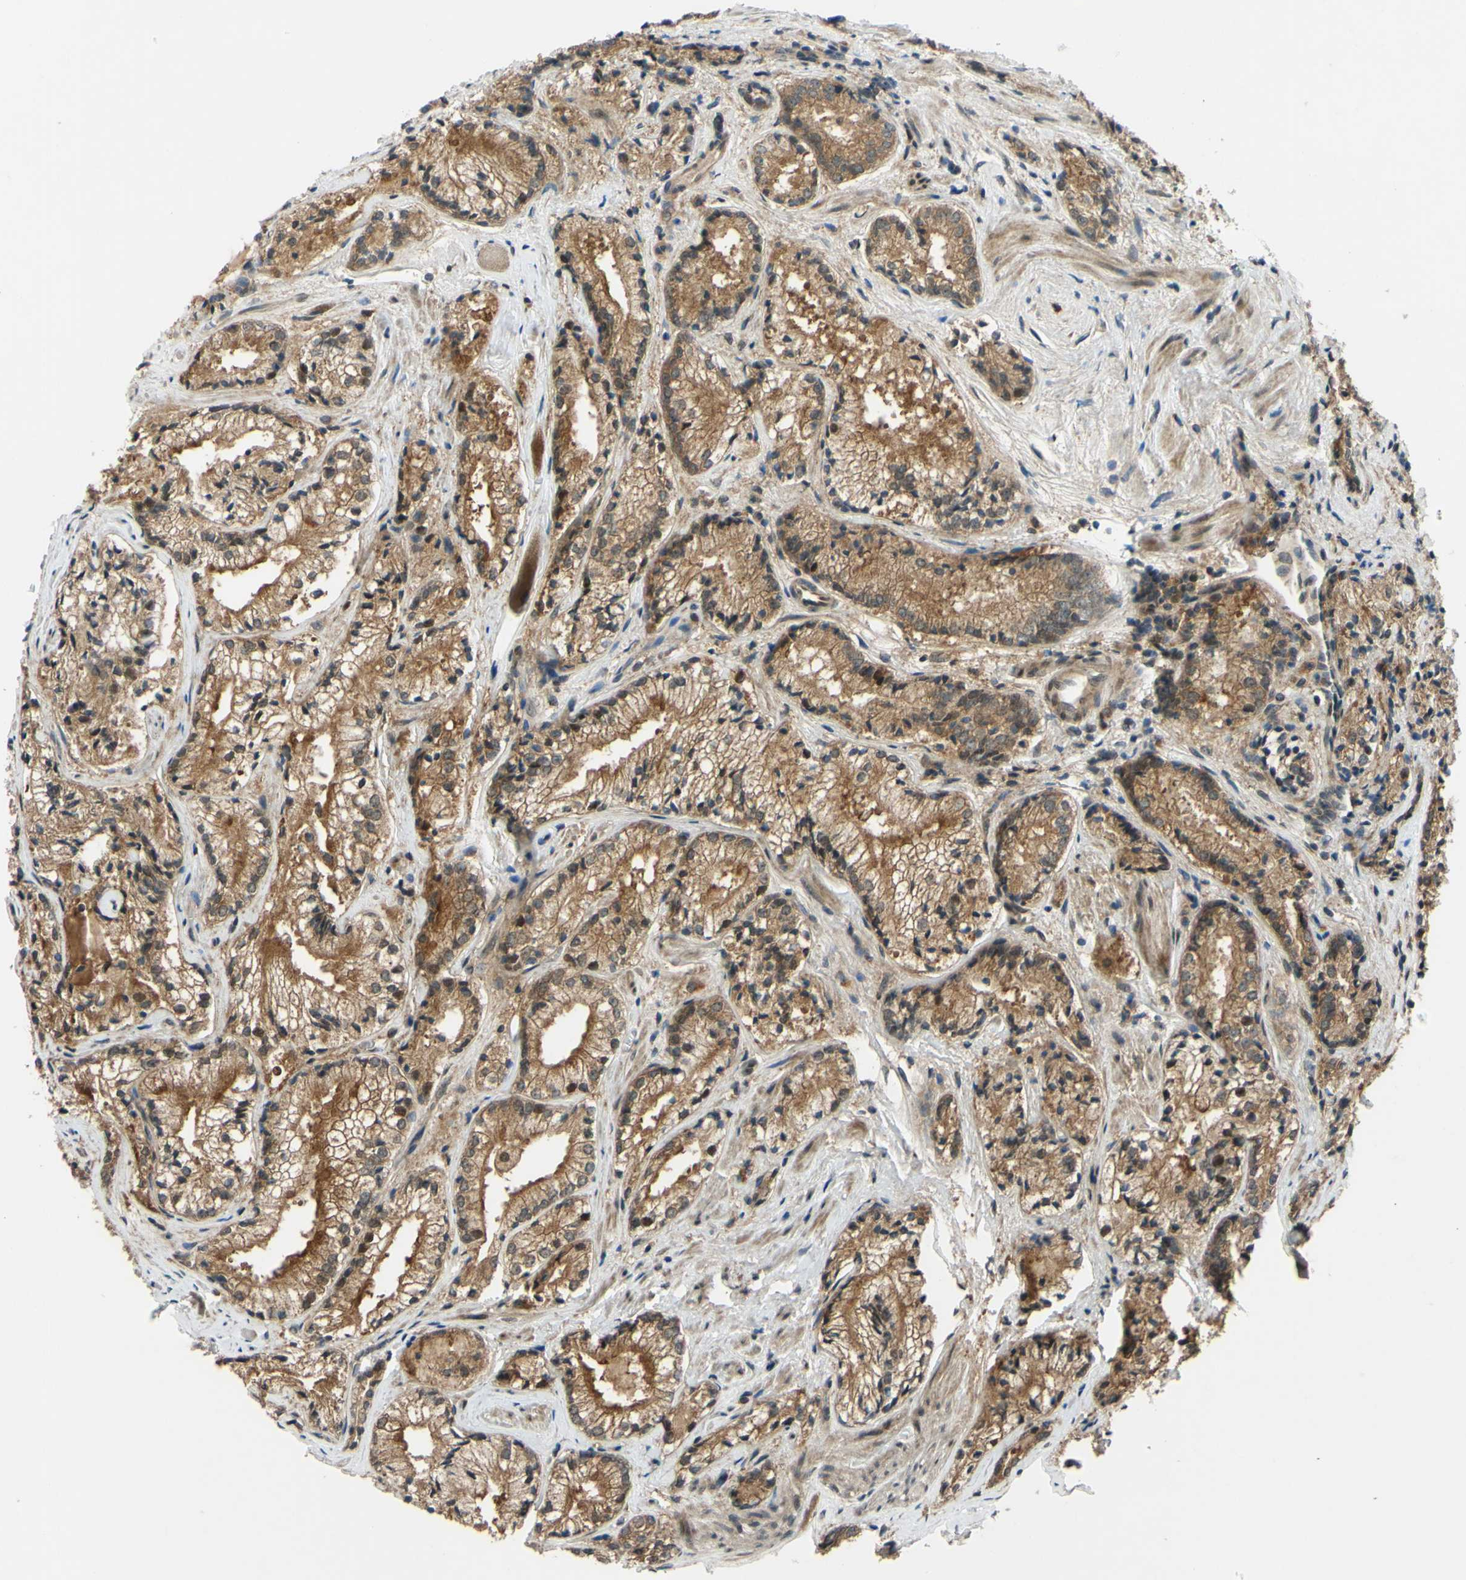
{"staining": {"intensity": "moderate", "quantity": ">75%", "location": "cytoplasmic/membranous"}, "tissue": "prostate cancer", "cell_type": "Tumor cells", "image_type": "cancer", "snomed": [{"axis": "morphology", "description": "Adenocarcinoma, Low grade"}, {"axis": "topography", "description": "Prostate"}], "caption": "Immunohistochemical staining of human low-grade adenocarcinoma (prostate) displays medium levels of moderate cytoplasmic/membranous positivity in approximately >75% of tumor cells. The staining was performed using DAB (3,3'-diaminobenzidine) to visualize the protein expression in brown, while the nuclei were stained in blue with hematoxylin (Magnification: 20x).", "gene": "ABCC8", "patient": {"sex": "male", "age": 60}}